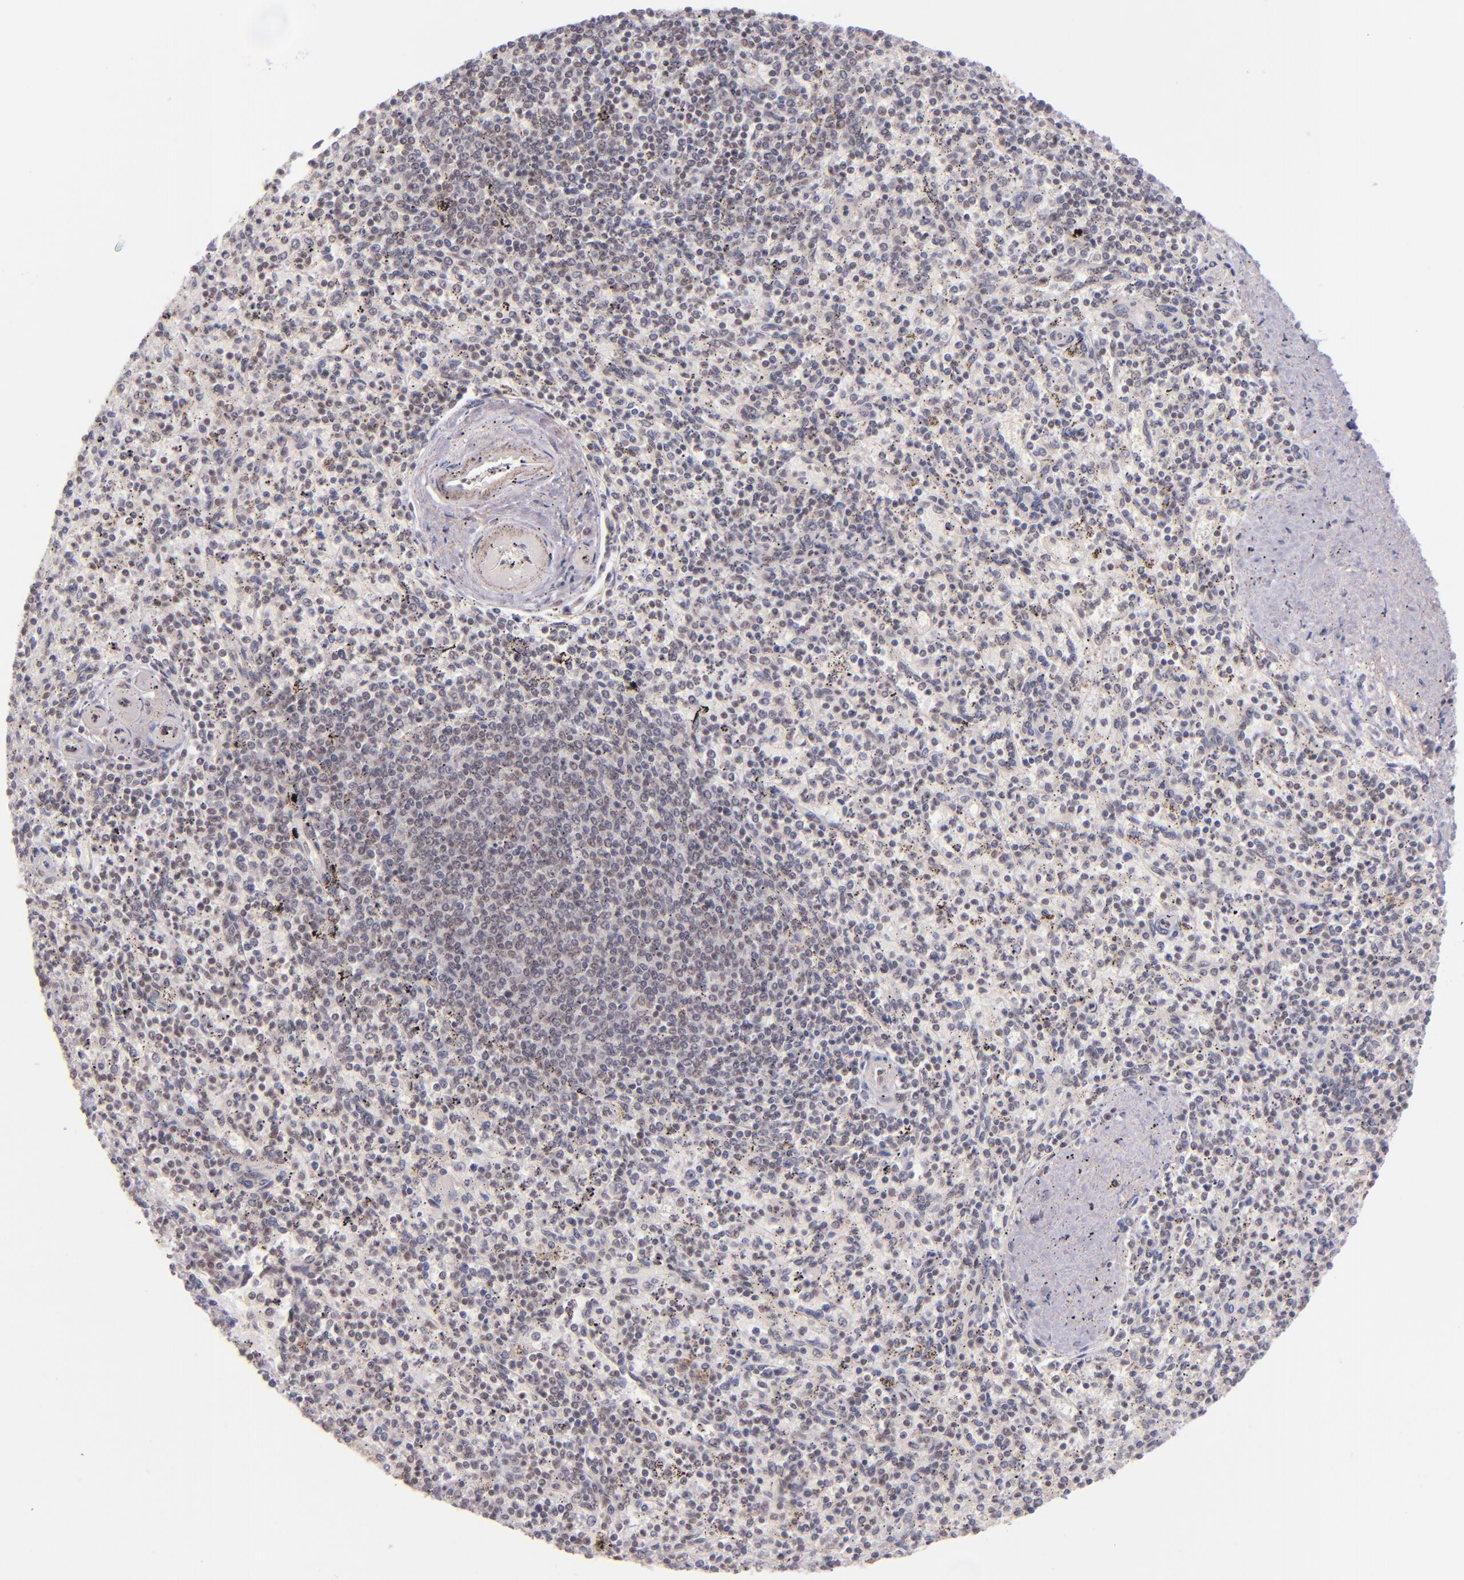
{"staining": {"intensity": "weak", "quantity": "25%-75%", "location": "nuclear"}, "tissue": "spleen", "cell_type": "Cells in red pulp", "image_type": "normal", "snomed": [{"axis": "morphology", "description": "Normal tissue, NOS"}, {"axis": "topography", "description": "Spleen"}], "caption": "High-magnification brightfield microscopy of normal spleen stained with DAB (3,3'-diaminobenzidine) (brown) and counterstained with hematoxylin (blue). cells in red pulp exhibit weak nuclear staining is identified in about25%-75% of cells.", "gene": "ZNF148", "patient": {"sex": "male", "age": 72}}